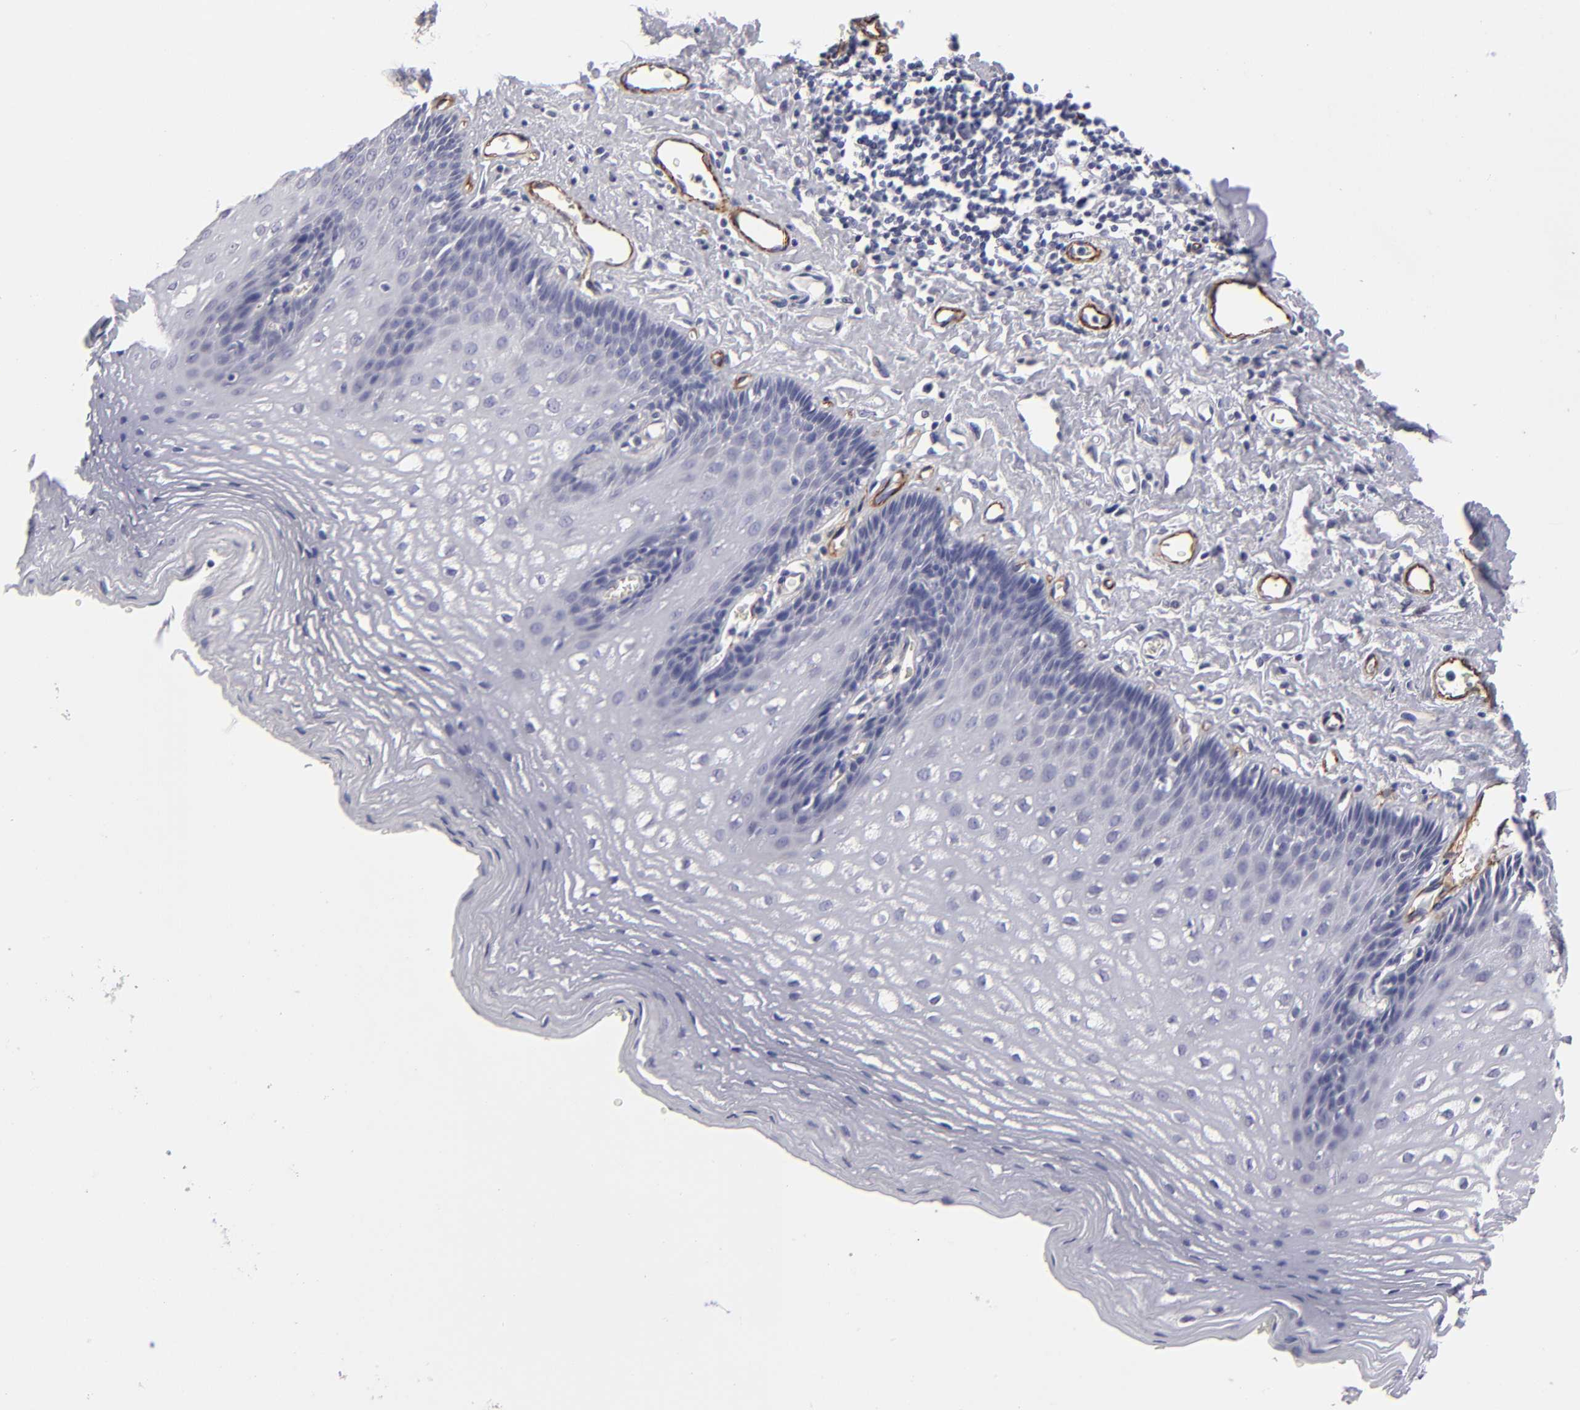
{"staining": {"intensity": "negative", "quantity": "none", "location": "none"}, "tissue": "esophagus", "cell_type": "Squamous epithelial cells", "image_type": "normal", "snomed": [{"axis": "morphology", "description": "Normal tissue, NOS"}, {"axis": "topography", "description": "Esophagus"}], "caption": "Immunohistochemical staining of benign human esophagus reveals no significant positivity in squamous epithelial cells. The staining was performed using DAB (3,3'-diaminobenzidine) to visualize the protein expression in brown, while the nuclei were stained in blue with hematoxylin (Magnification: 20x).", "gene": "ZNF175", "patient": {"sex": "female", "age": 70}}